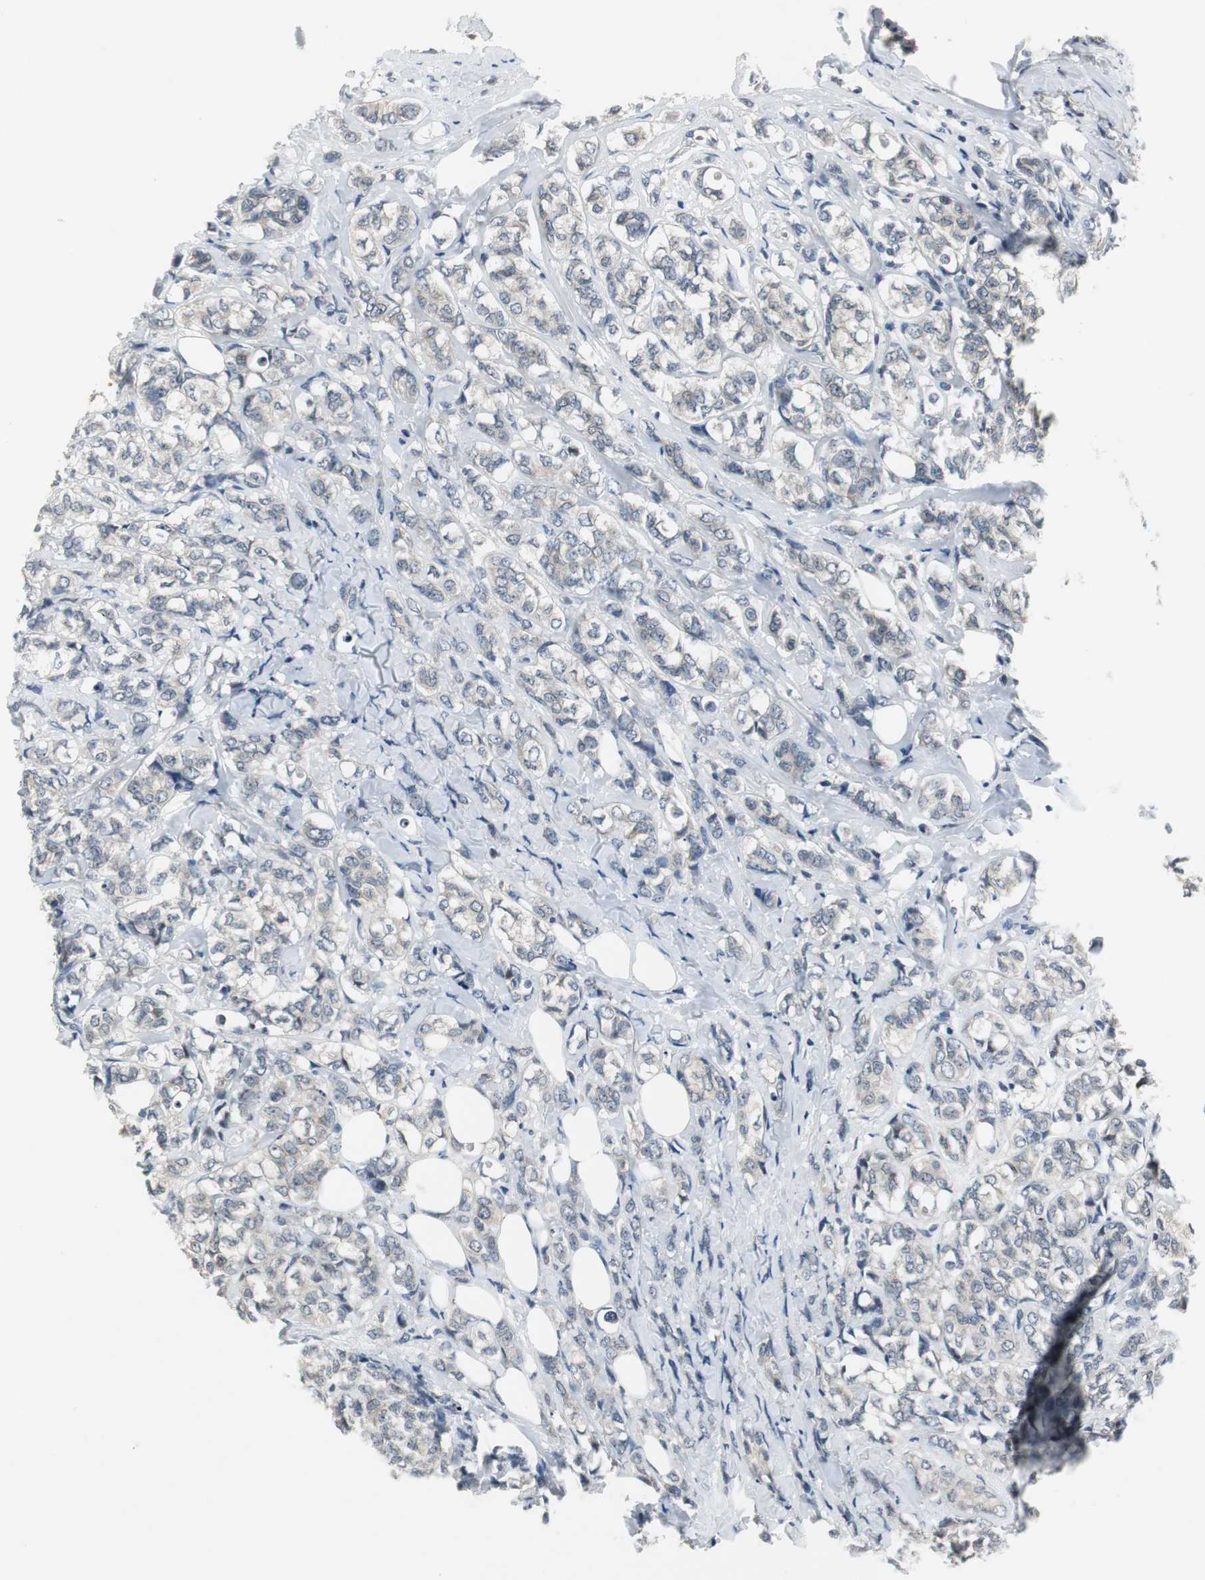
{"staining": {"intensity": "weak", "quantity": "<25%", "location": "cytoplasmic/membranous"}, "tissue": "breast cancer", "cell_type": "Tumor cells", "image_type": "cancer", "snomed": [{"axis": "morphology", "description": "Lobular carcinoma"}, {"axis": "topography", "description": "Breast"}], "caption": "The immunohistochemistry photomicrograph has no significant positivity in tumor cells of lobular carcinoma (breast) tissue.", "gene": "CCT5", "patient": {"sex": "female", "age": 60}}